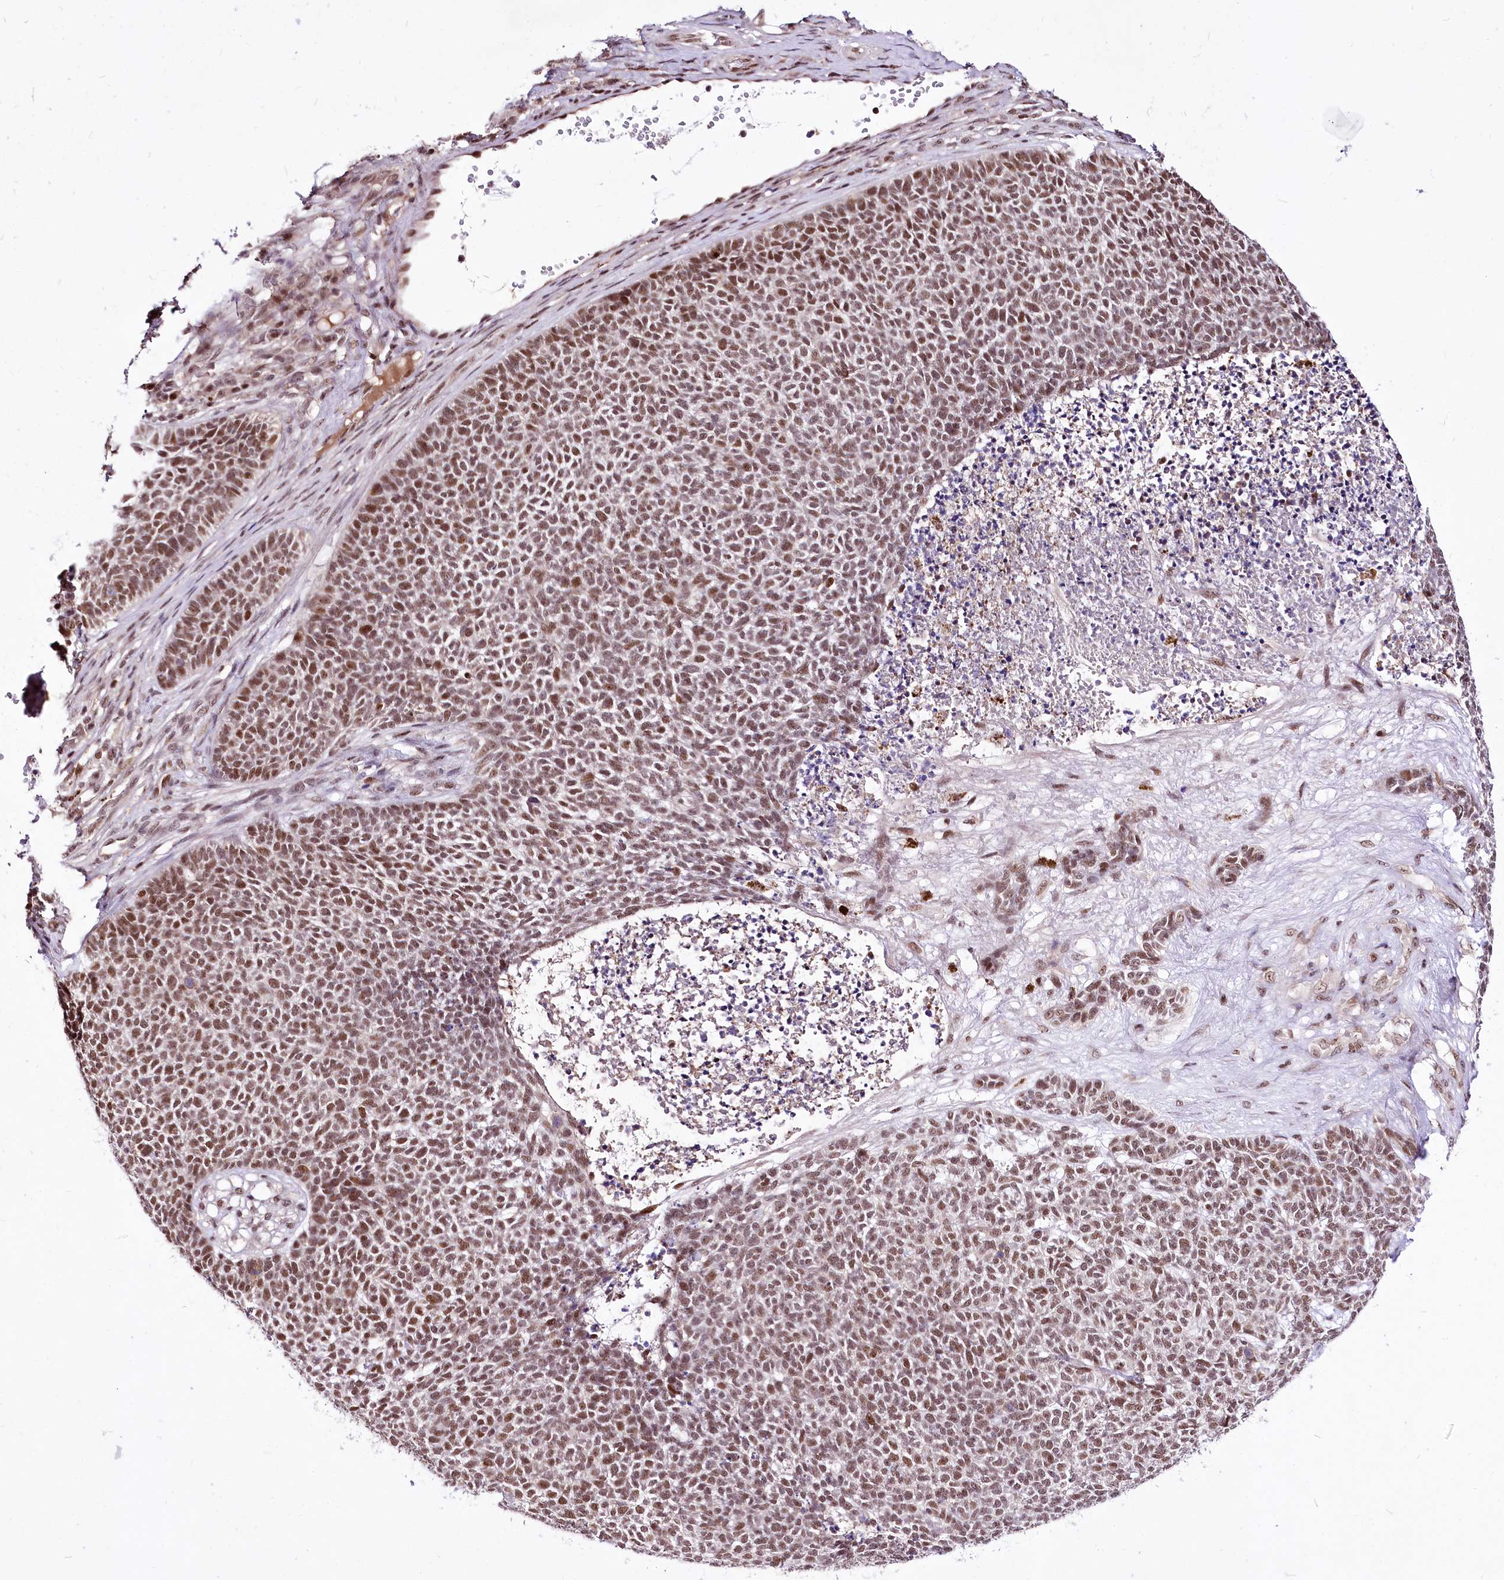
{"staining": {"intensity": "moderate", "quantity": ">75%", "location": "nuclear"}, "tissue": "skin cancer", "cell_type": "Tumor cells", "image_type": "cancer", "snomed": [{"axis": "morphology", "description": "Basal cell carcinoma"}, {"axis": "topography", "description": "Skin"}], "caption": "Protein analysis of skin cancer tissue displays moderate nuclear positivity in about >75% of tumor cells.", "gene": "POLA2", "patient": {"sex": "female", "age": 84}}